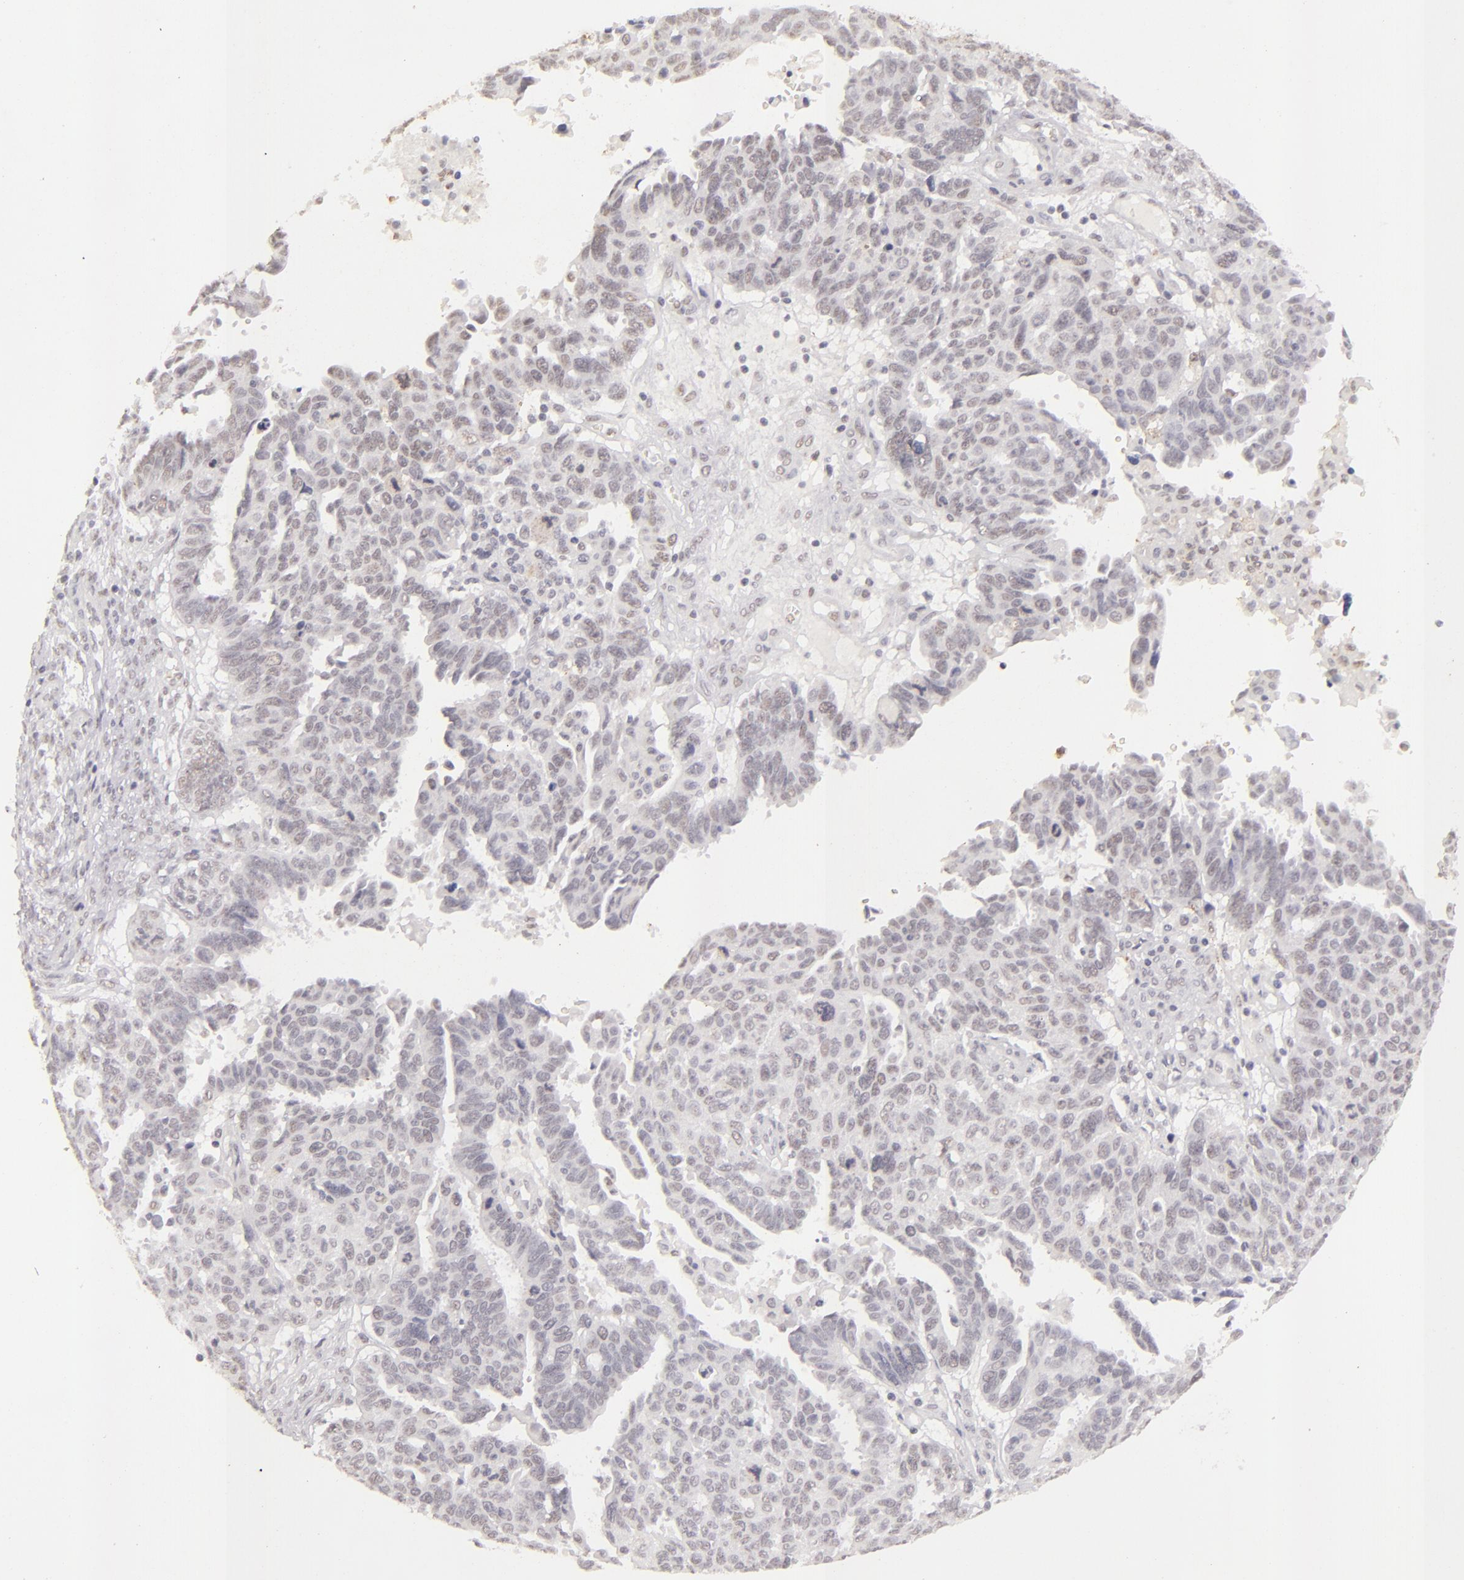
{"staining": {"intensity": "negative", "quantity": "none", "location": "none"}, "tissue": "ovarian cancer", "cell_type": "Tumor cells", "image_type": "cancer", "snomed": [{"axis": "morphology", "description": "Carcinoma, endometroid"}, {"axis": "morphology", "description": "Cystadenocarcinoma, serous, NOS"}, {"axis": "topography", "description": "Ovary"}], "caption": "Tumor cells show no significant protein positivity in ovarian cancer.", "gene": "CBX3", "patient": {"sex": "female", "age": 45}}